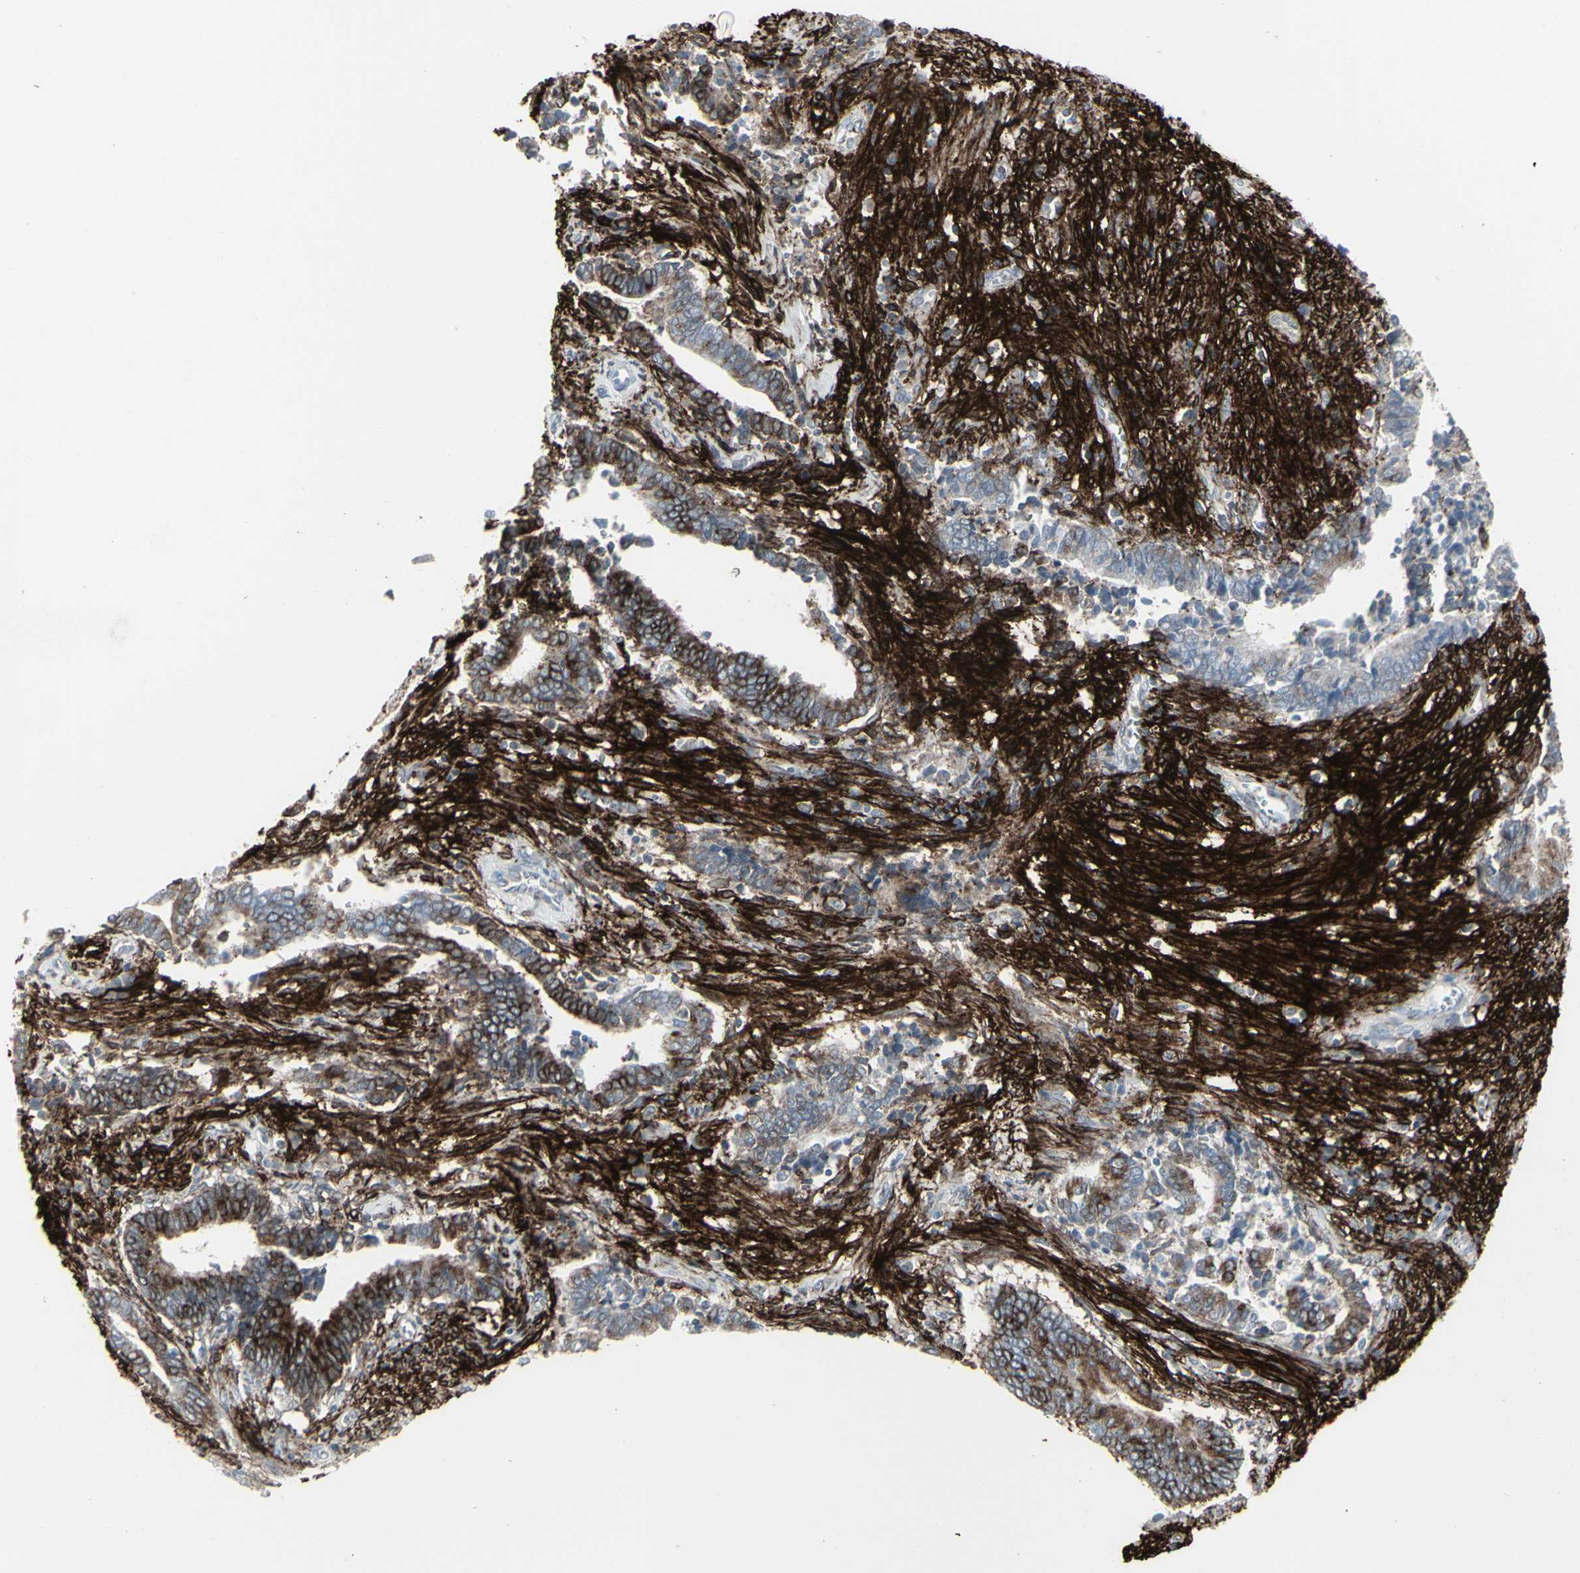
{"staining": {"intensity": "weak", "quantity": "25%-75%", "location": "cytoplasmic/membranous"}, "tissue": "cervical cancer", "cell_type": "Tumor cells", "image_type": "cancer", "snomed": [{"axis": "morphology", "description": "Adenocarcinoma, NOS"}, {"axis": "topography", "description": "Cervix"}], "caption": "Brown immunohistochemical staining in human cervical cancer reveals weak cytoplasmic/membranous staining in approximately 25%-75% of tumor cells.", "gene": "GJA1", "patient": {"sex": "female", "age": 44}}